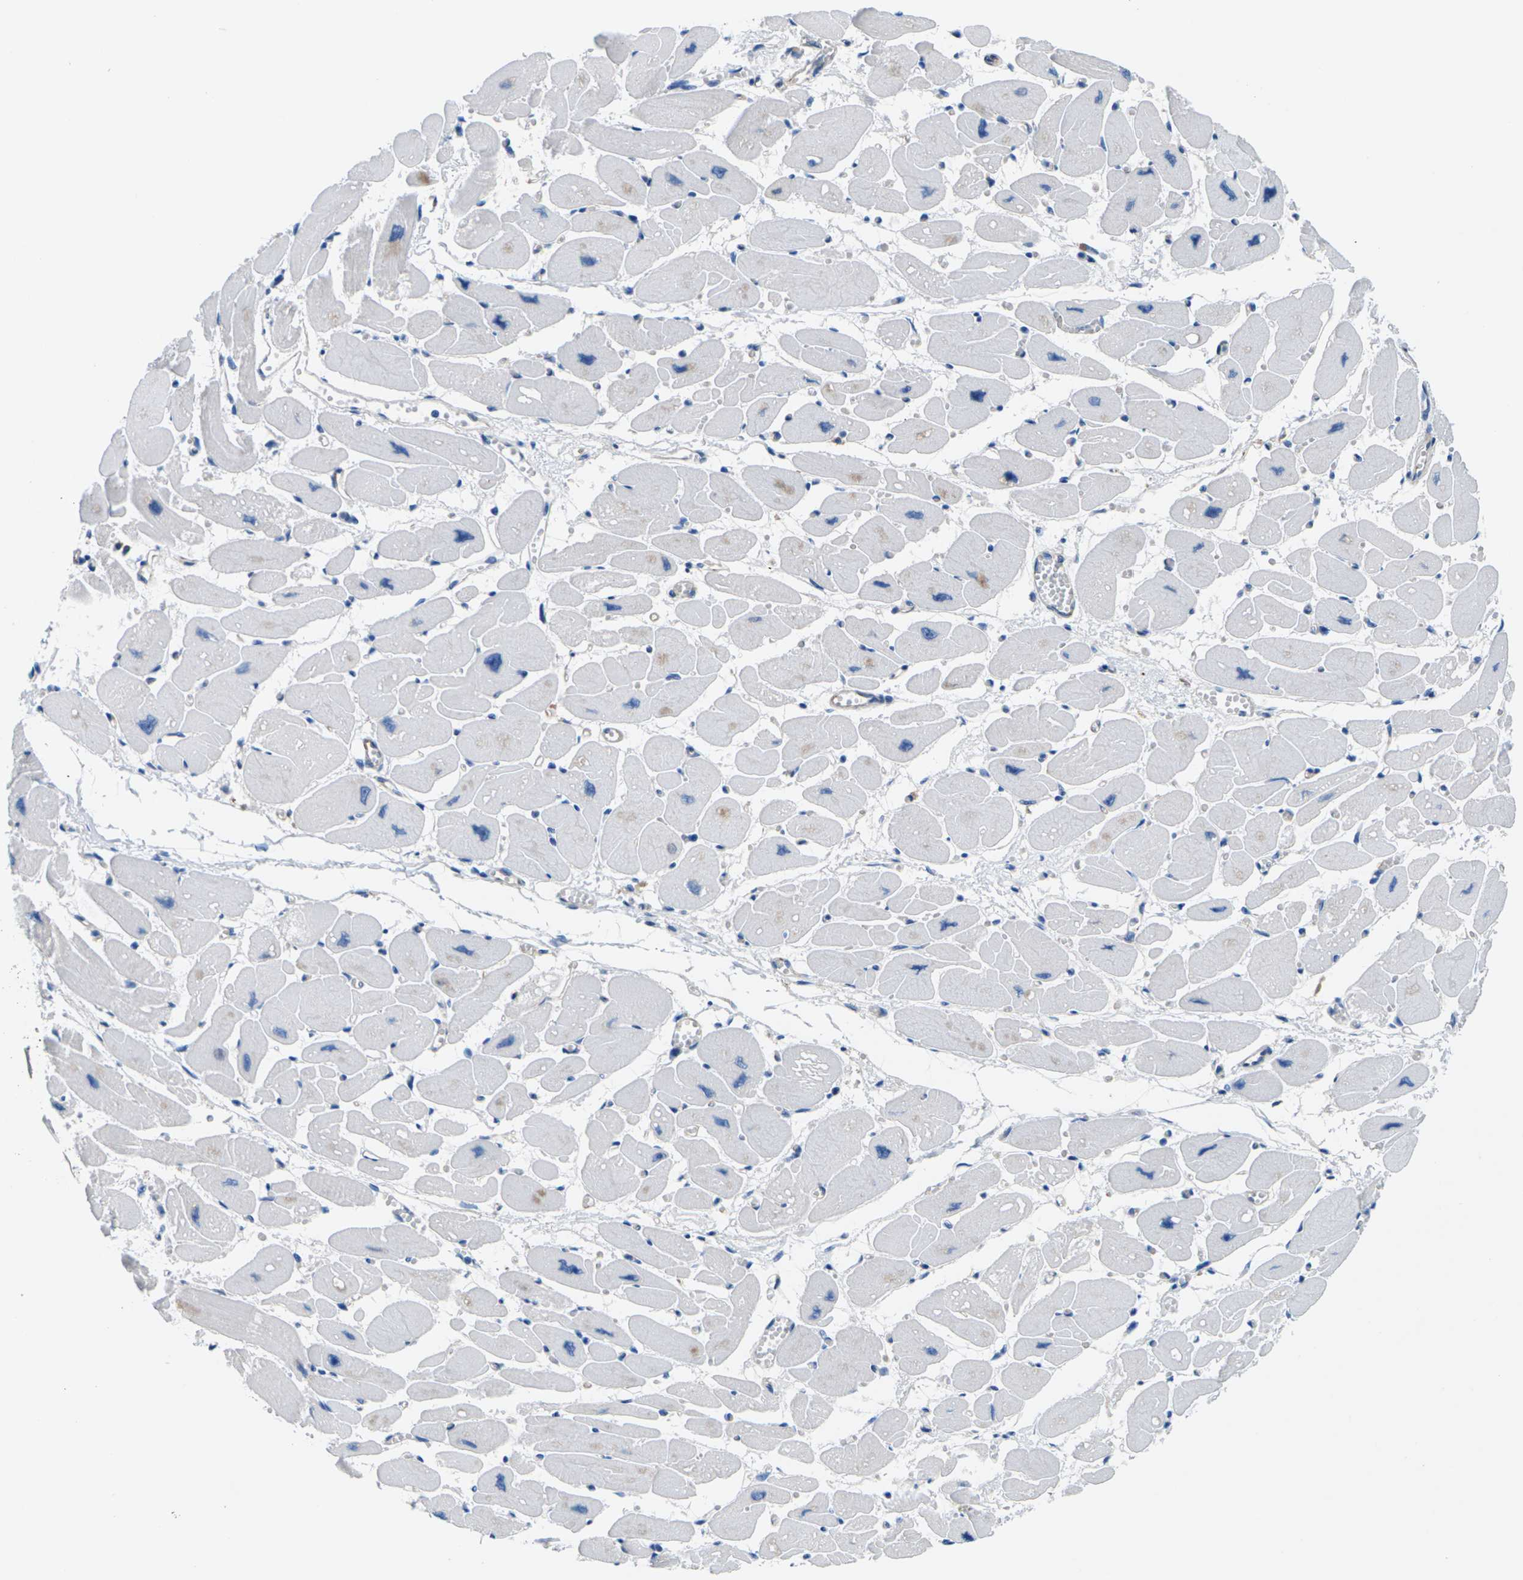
{"staining": {"intensity": "weak", "quantity": "<25%", "location": "cytoplasmic/membranous"}, "tissue": "heart muscle", "cell_type": "Cardiomyocytes", "image_type": "normal", "snomed": [{"axis": "morphology", "description": "Normal tissue, NOS"}, {"axis": "topography", "description": "Heart"}], "caption": "Immunohistochemistry (IHC) image of normal heart muscle: human heart muscle stained with DAB (3,3'-diaminobenzidine) displays no significant protein positivity in cardiomyocytes.", "gene": "SYNGR2", "patient": {"sex": "female", "age": 54}}